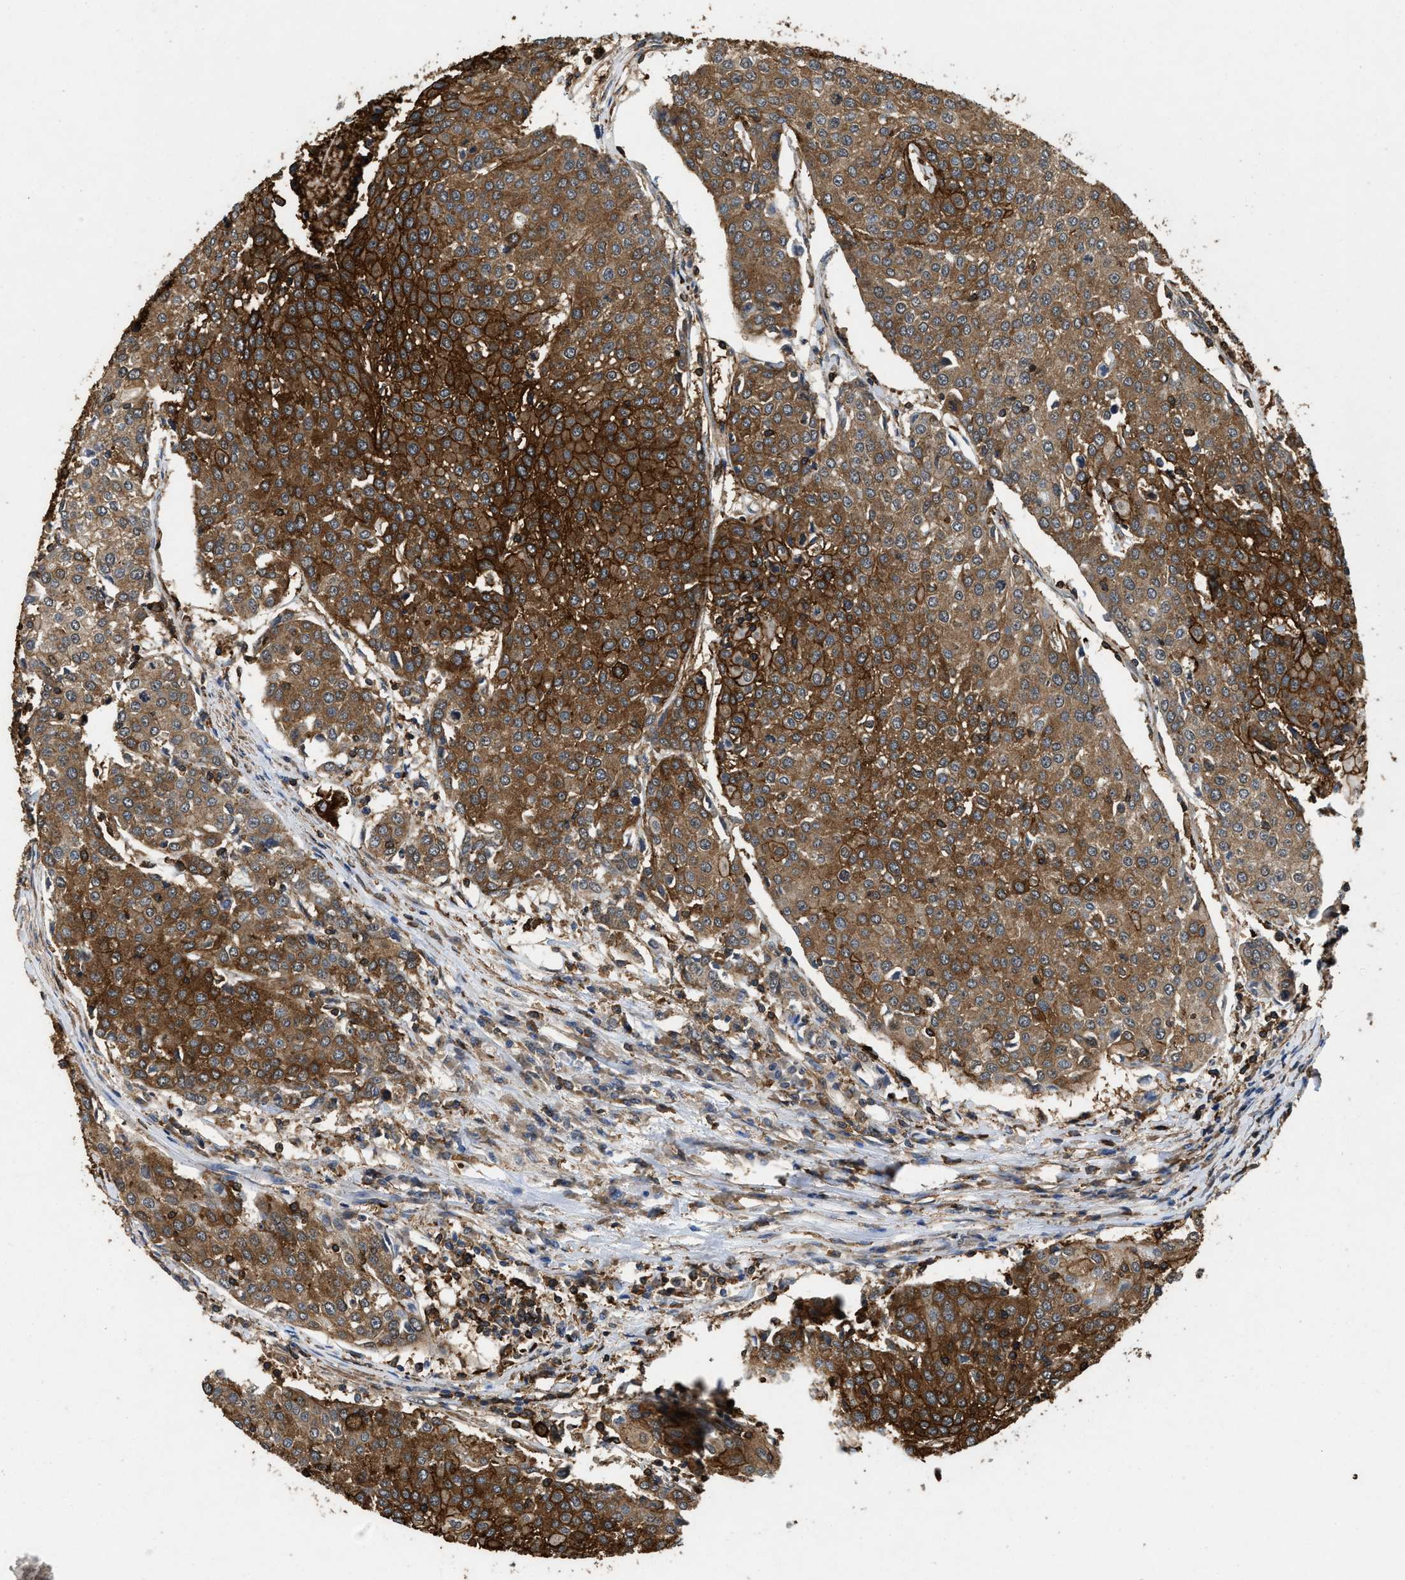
{"staining": {"intensity": "strong", "quantity": ">75%", "location": "cytoplasmic/membranous"}, "tissue": "urothelial cancer", "cell_type": "Tumor cells", "image_type": "cancer", "snomed": [{"axis": "morphology", "description": "Urothelial carcinoma, High grade"}, {"axis": "topography", "description": "Urinary bladder"}], "caption": "A high amount of strong cytoplasmic/membranous staining is seen in approximately >75% of tumor cells in urothelial carcinoma (high-grade) tissue. (Stains: DAB (3,3'-diaminobenzidine) in brown, nuclei in blue, Microscopy: brightfield microscopy at high magnification).", "gene": "LINGO2", "patient": {"sex": "female", "age": 85}}